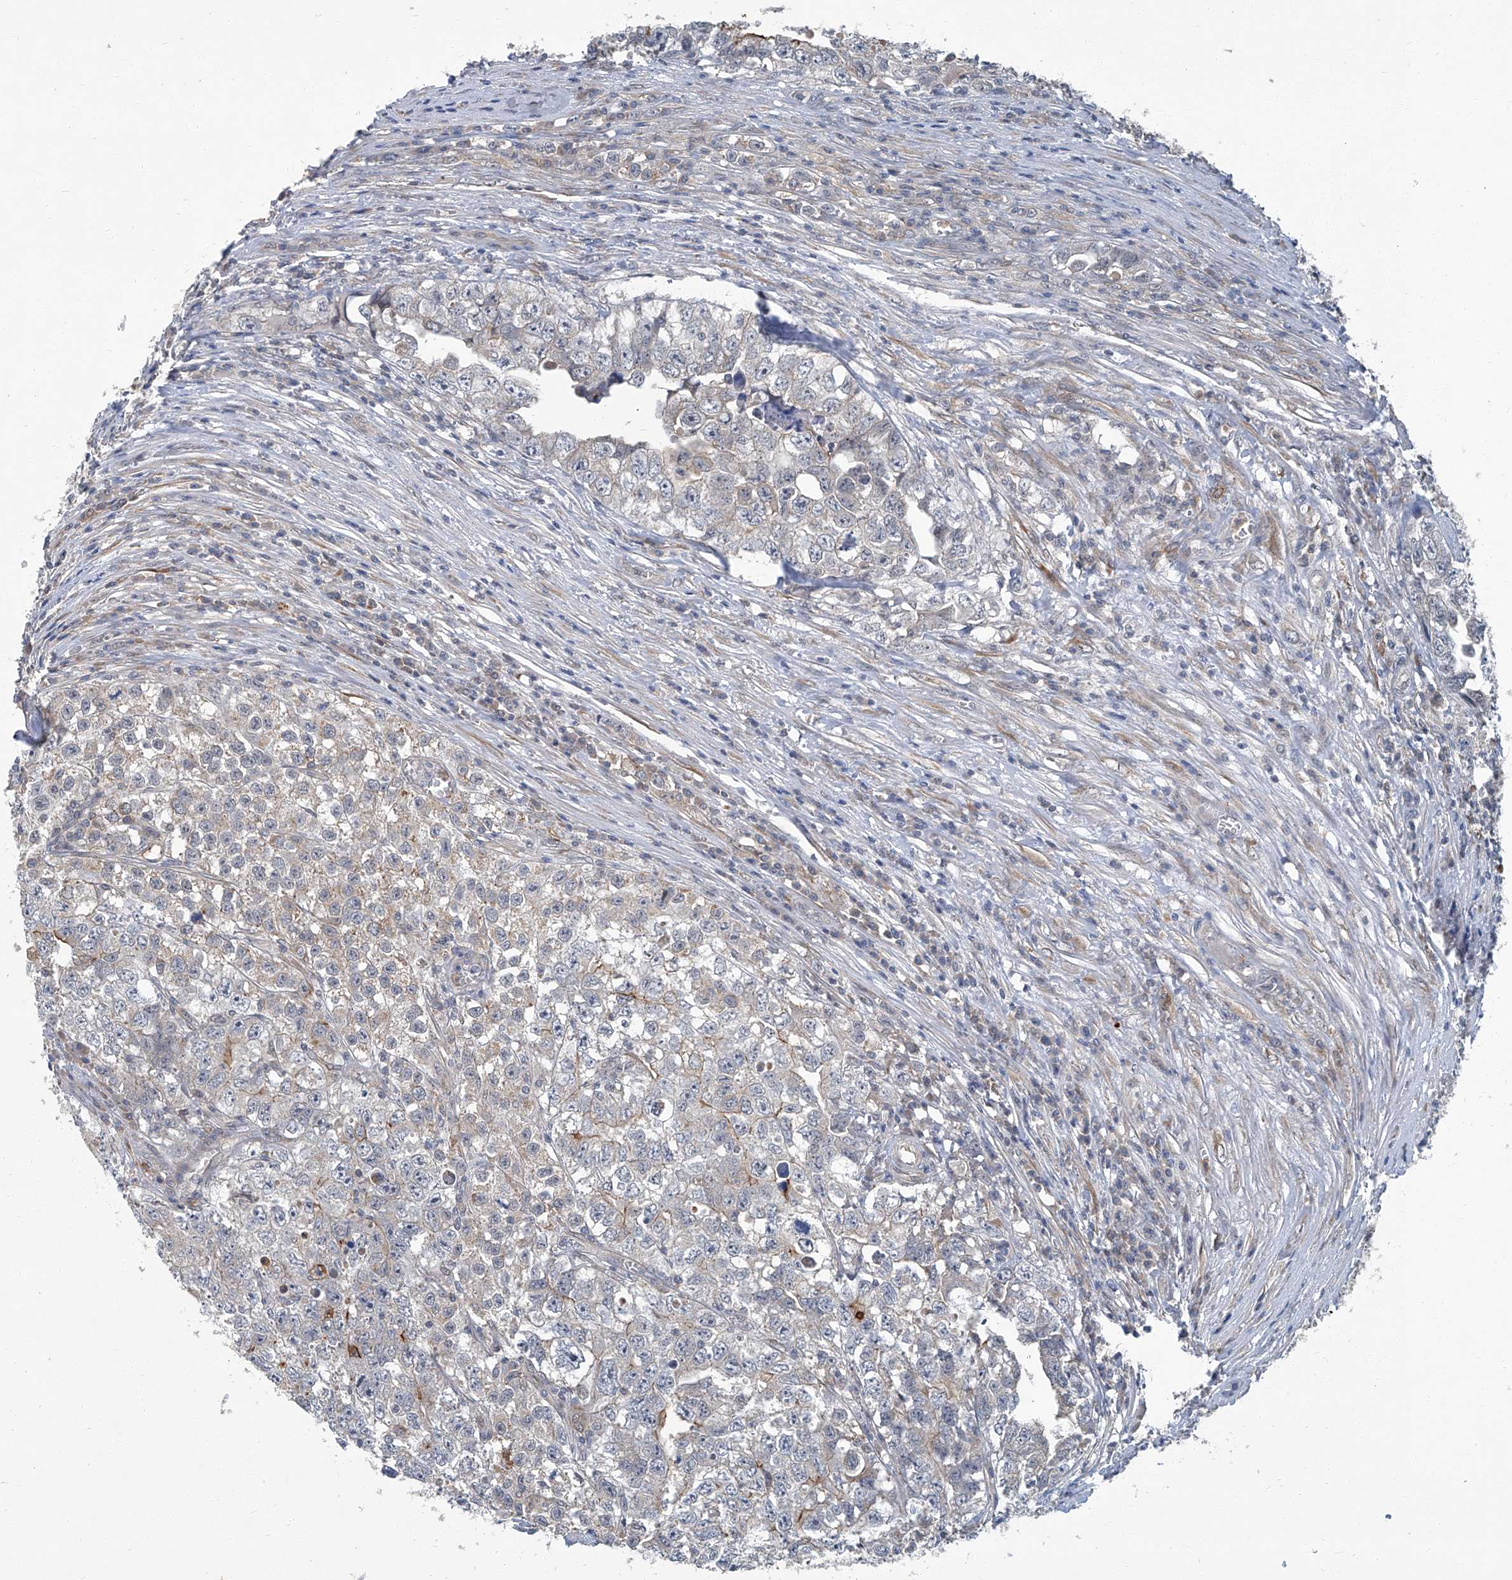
{"staining": {"intensity": "moderate", "quantity": "<25%", "location": "cytoplasmic/membranous"}, "tissue": "testis cancer", "cell_type": "Tumor cells", "image_type": "cancer", "snomed": [{"axis": "morphology", "description": "Seminoma, NOS"}, {"axis": "morphology", "description": "Carcinoma, Embryonal, NOS"}, {"axis": "topography", "description": "Testis"}], "caption": "This image demonstrates immunohistochemistry staining of testis cancer, with low moderate cytoplasmic/membranous staining in about <25% of tumor cells.", "gene": "AKNAD1", "patient": {"sex": "male", "age": 43}}